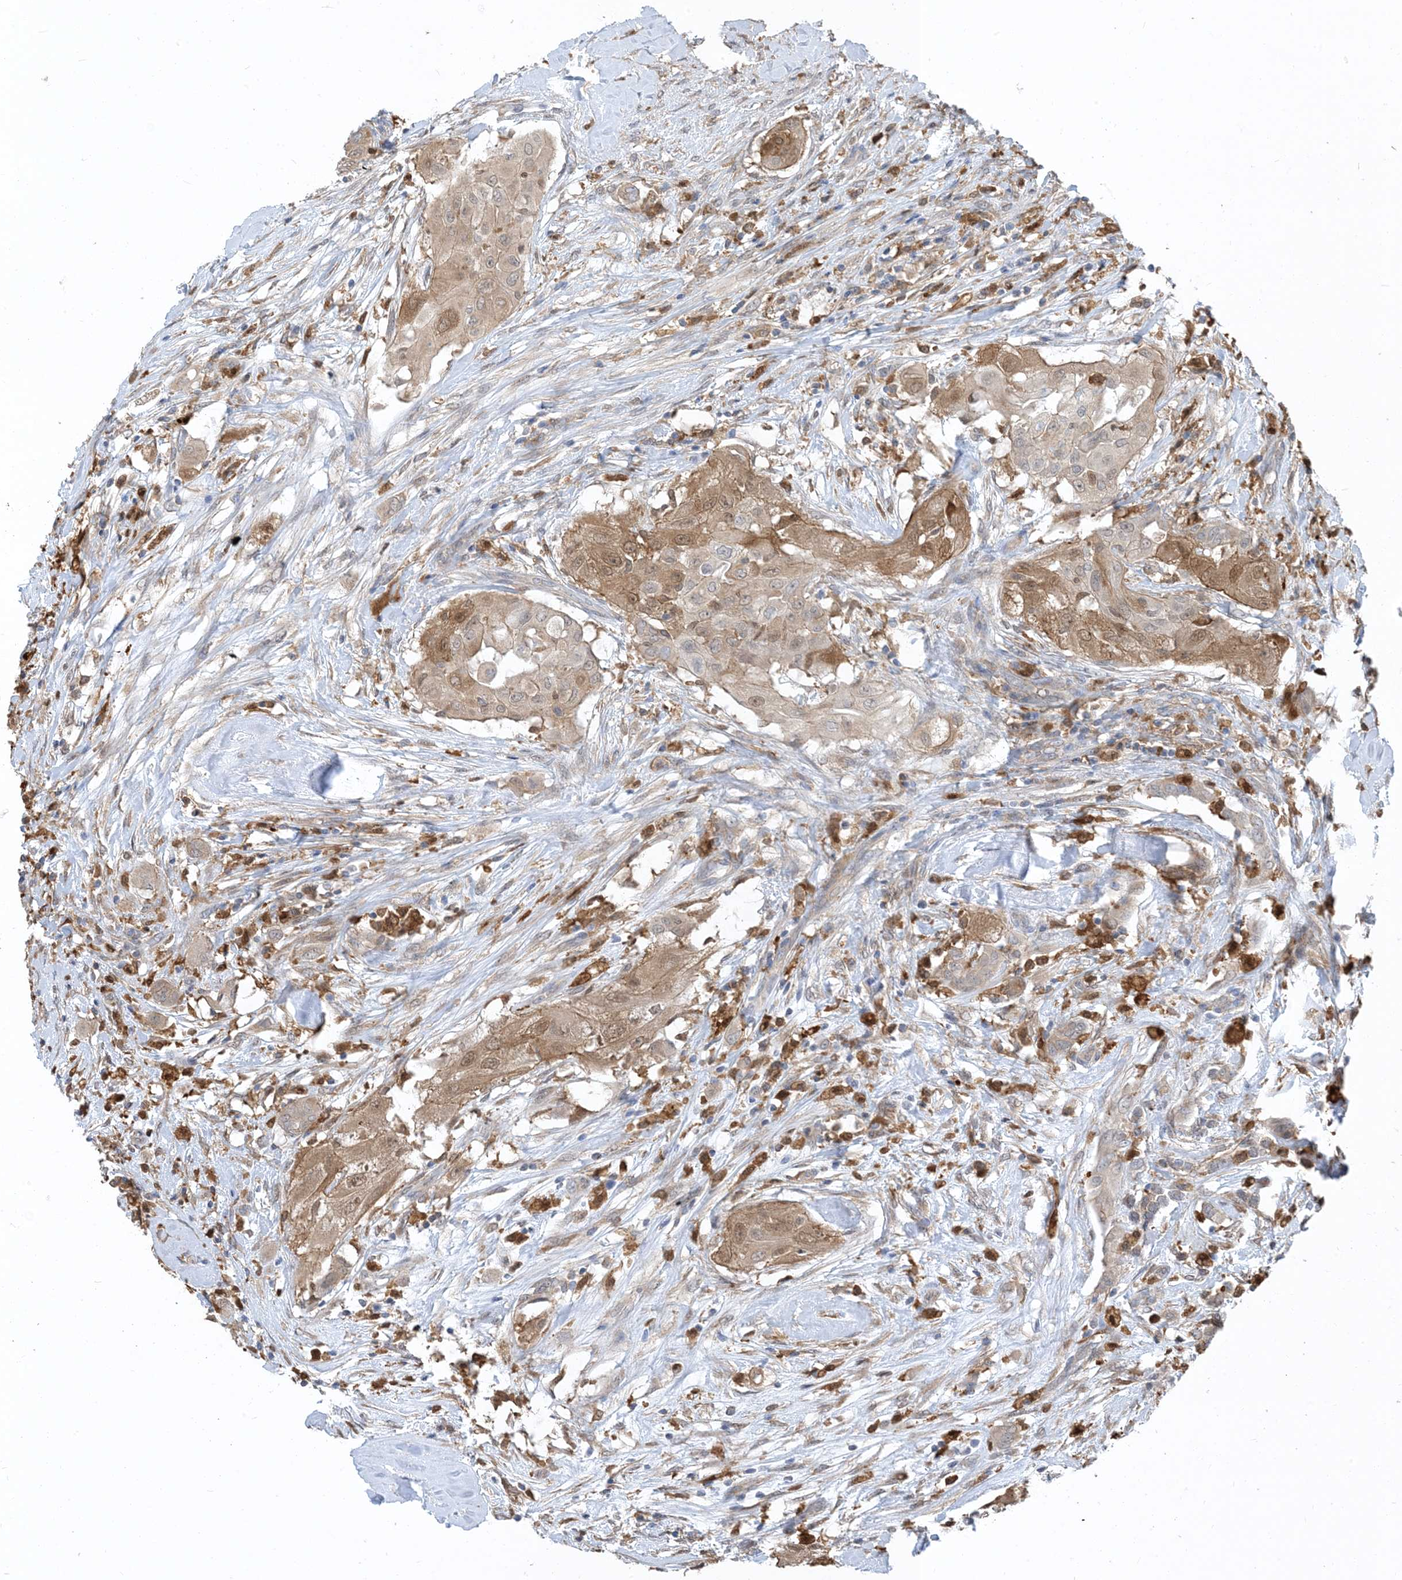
{"staining": {"intensity": "moderate", "quantity": "<25%", "location": "cytoplasmic/membranous,nuclear"}, "tissue": "thyroid cancer", "cell_type": "Tumor cells", "image_type": "cancer", "snomed": [{"axis": "morphology", "description": "Papillary adenocarcinoma, NOS"}, {"axis": "topography", "description": "Thyroid gland"}], "caption": "Human papillary adenocarcinoma (thyroid) stained for a protein (brown) displays moderate cytoplasmic/membranous and nuclear positive expression in approximately <25% of tumor cells.", "gene": "NAGK", "patient": {"sex": "female", "age": 59}}